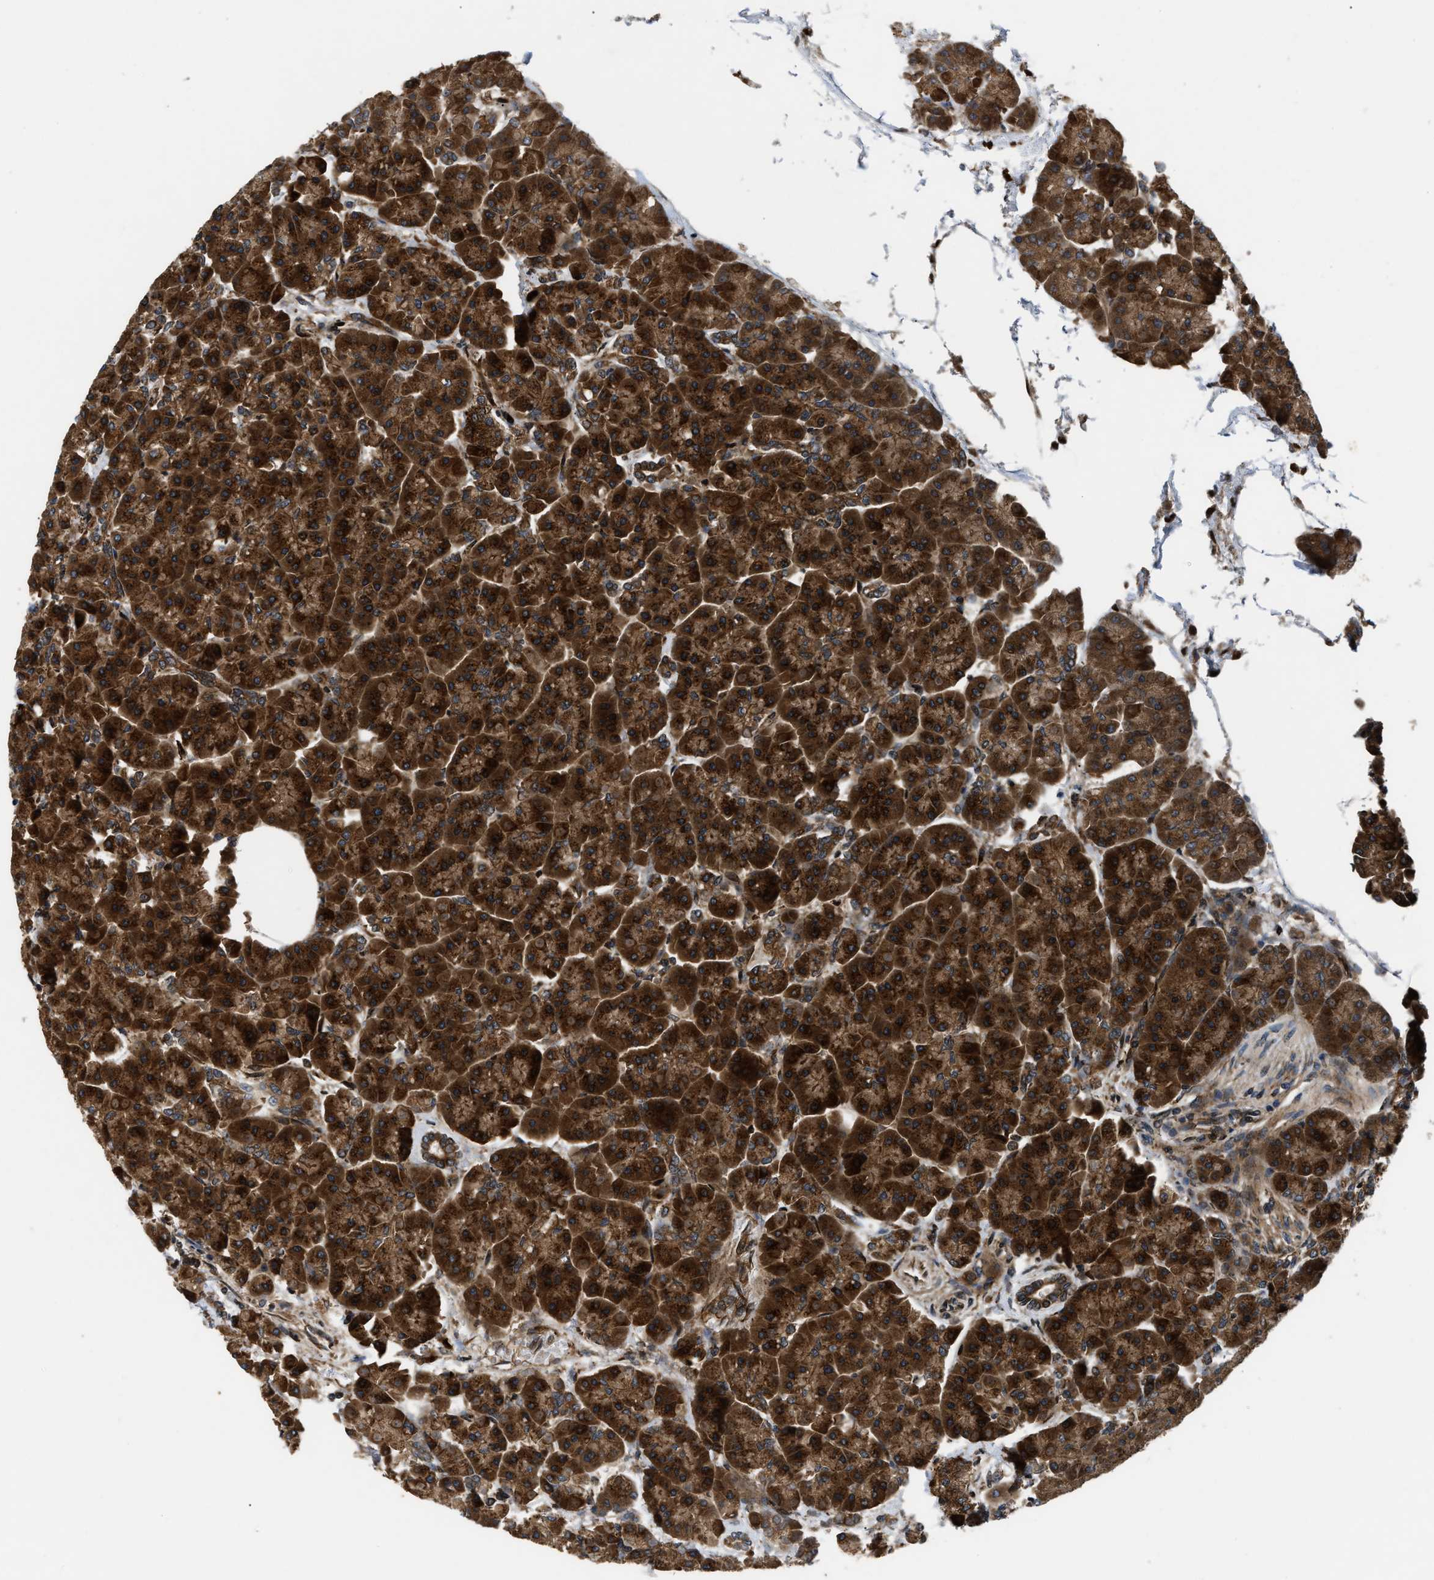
{"staining": {"intensity": "strong", "quantity": ">75%", "location": "cytoplasmic/membranous"}, "tissue": "pancreas", "cell_type": "Exocrine glandular cells", "image_type": "normal", "snomed": [{"axis": "morphology", "description": "Normal tissue, NOS"}, {"axis": "topography", "description": "Pancreas"}], "caption": "A brown stain shows strong cytoplasmic/membranous staining of a protein in exocrine glandular cells of benign pancreas.", "gene": "PNPLA8", "patient": {"sex": "female", "age": 70}}